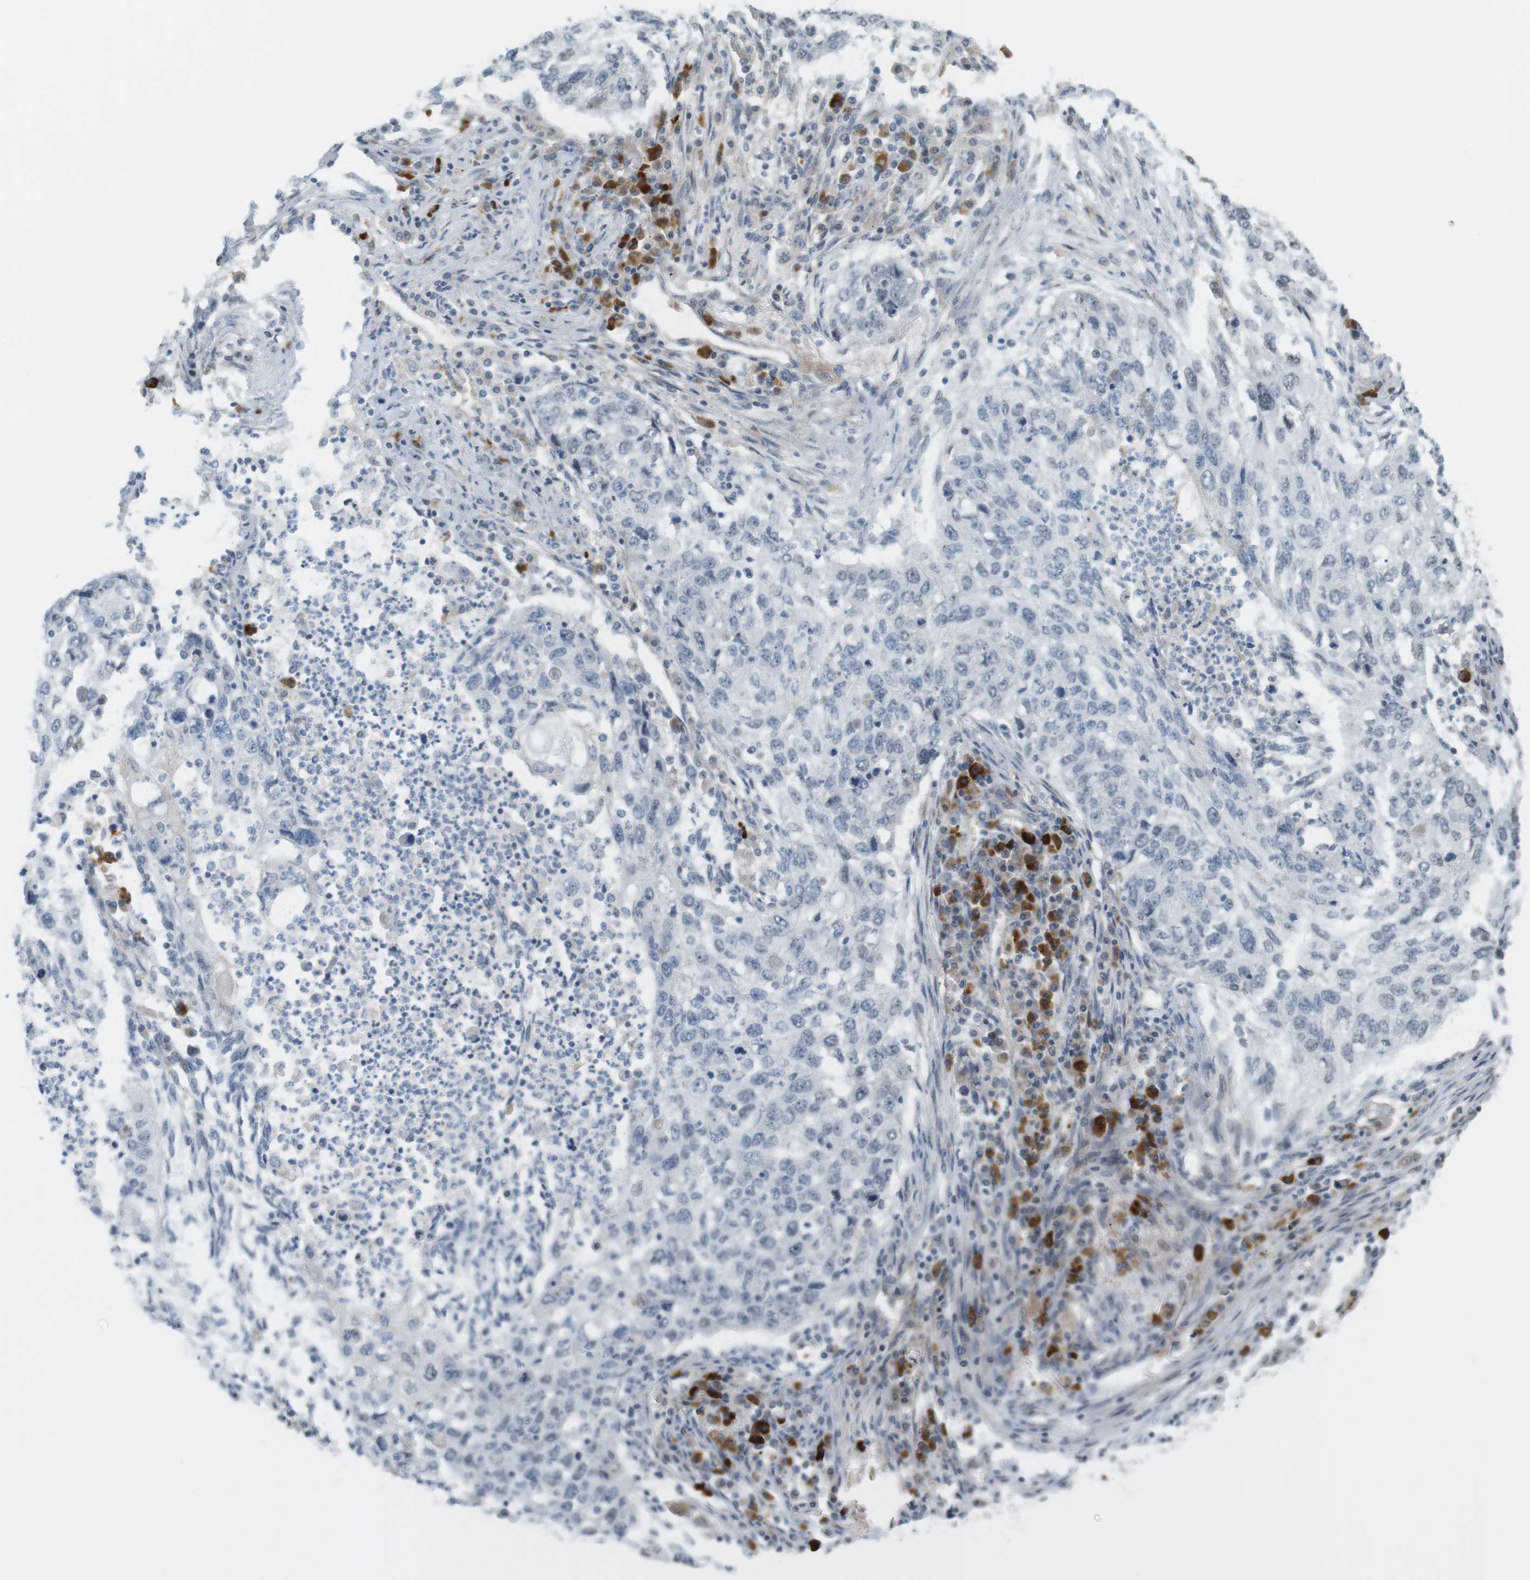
{"staining": {"intensity": "negative", "quantity": "none", "location": "none"}, "tissue": "lung cancer", "cell_type": "Tumor cells", "image_type": "cancer", "snomed": [{"axis": "morphology", "description": "Squamous cell carcinoma, NOS"}, {"axis": "topography", "description": "Lung"}], "caption": "Immunohistochemical staining of human squamous cell carcinoma (lung) shows no significant expression in tumor cells.", "gene": "DMC1", "patient": {"sex": "female", "age": 63}}